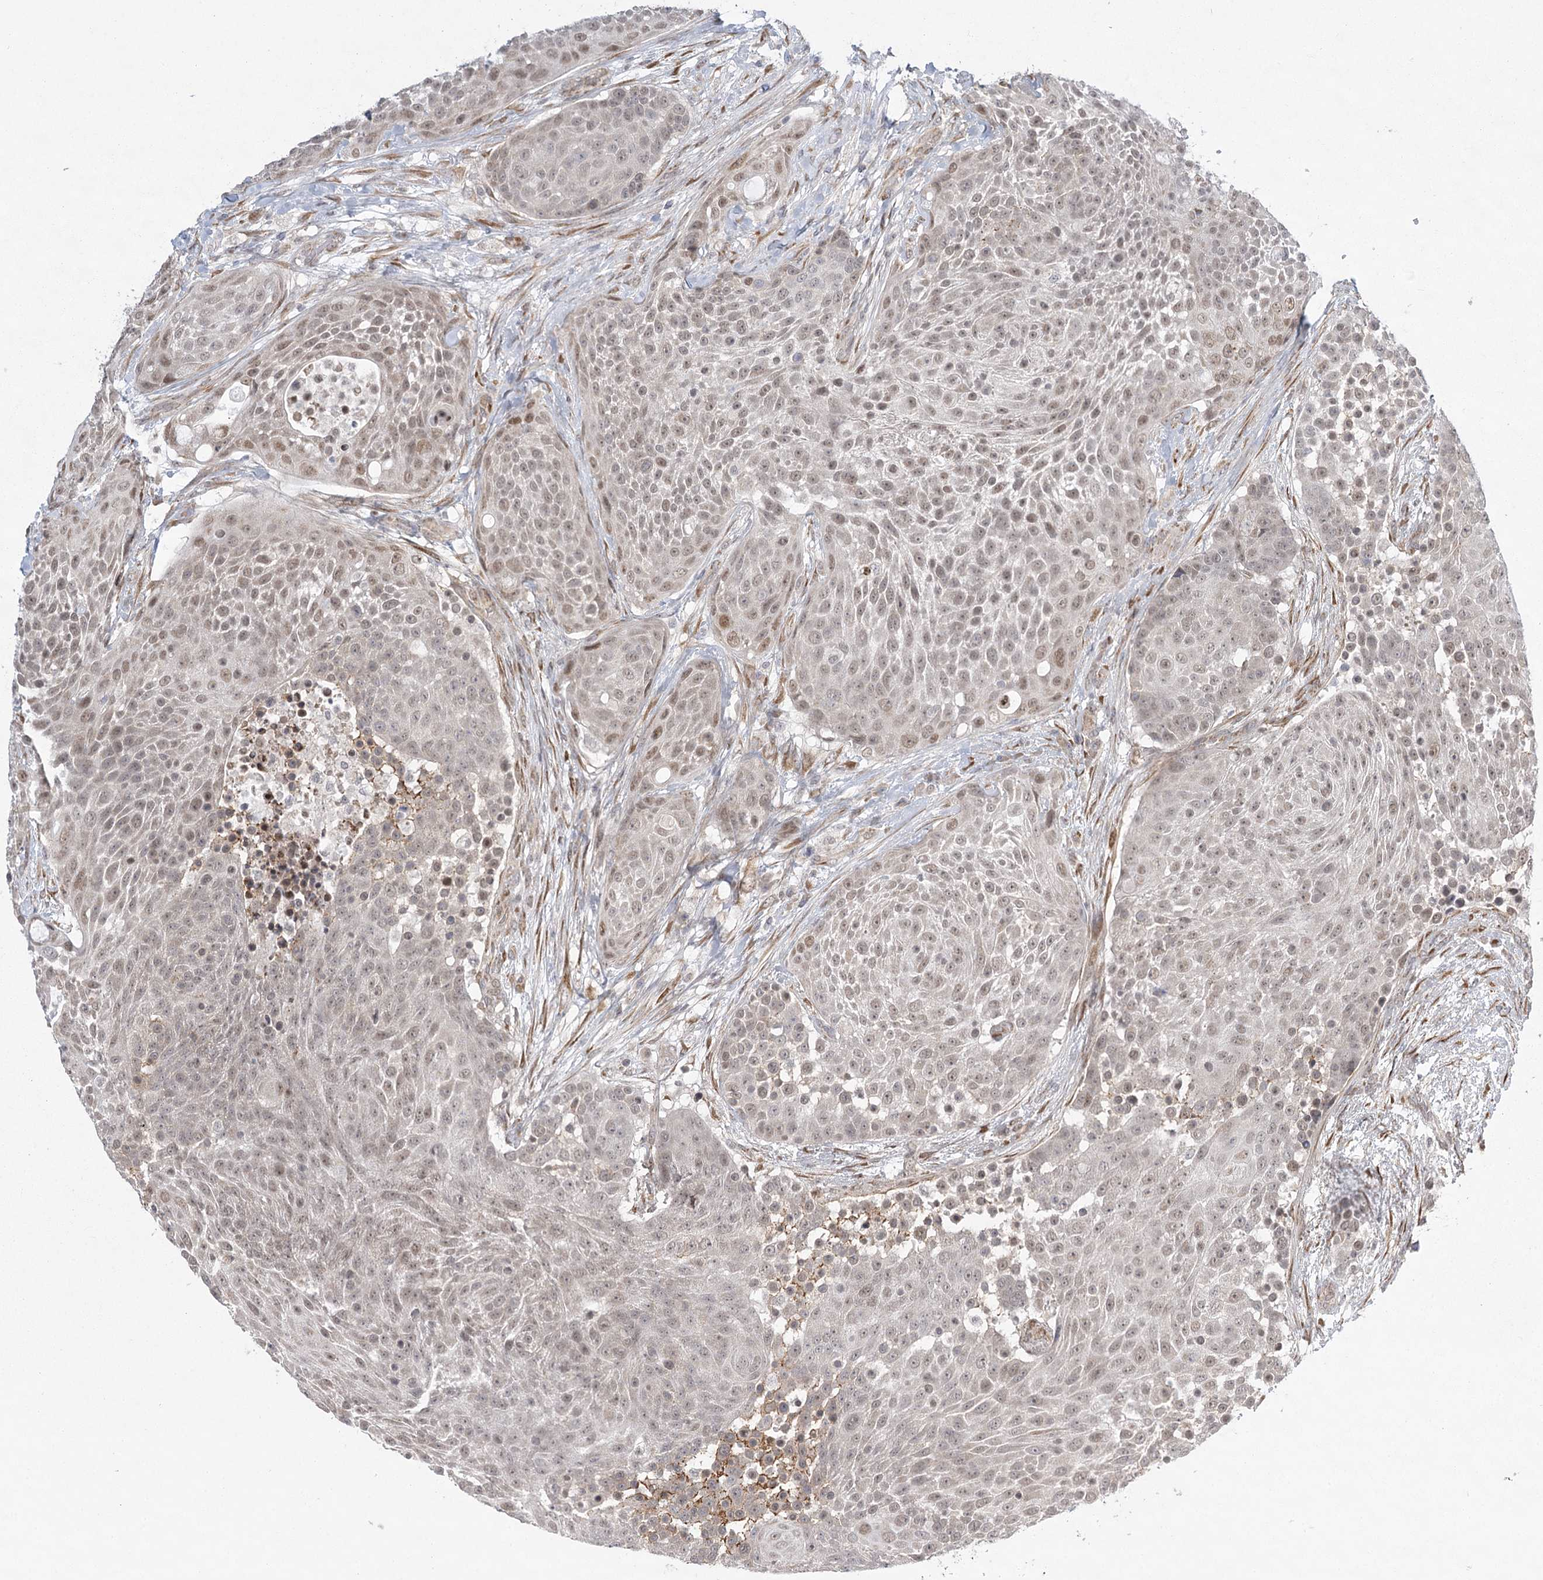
{"staining": {"intensity": "weak", "quantity": "25%-75%", "location": "nuclear"}, "tissue": "urothelial cancer", "cell_type": "Tumor cells", "image_type": "cancer", "snomed": [{"axis": "morphology", "description": "Urothelial carcinoma, High grade"}, {"axis": "topography", "description": "Urinary bladder"}], "caption": "Immunohistochemical staining of urothelial carcinoma (high-grade) shows low levels of weak nuclear staining in approximately 25%-75% of tumor cells. The protein of interest is shown in brown color, while the nuclei are stained blue.", "gene": "MED28", "patient": {"sex": "female", "age": 63}}